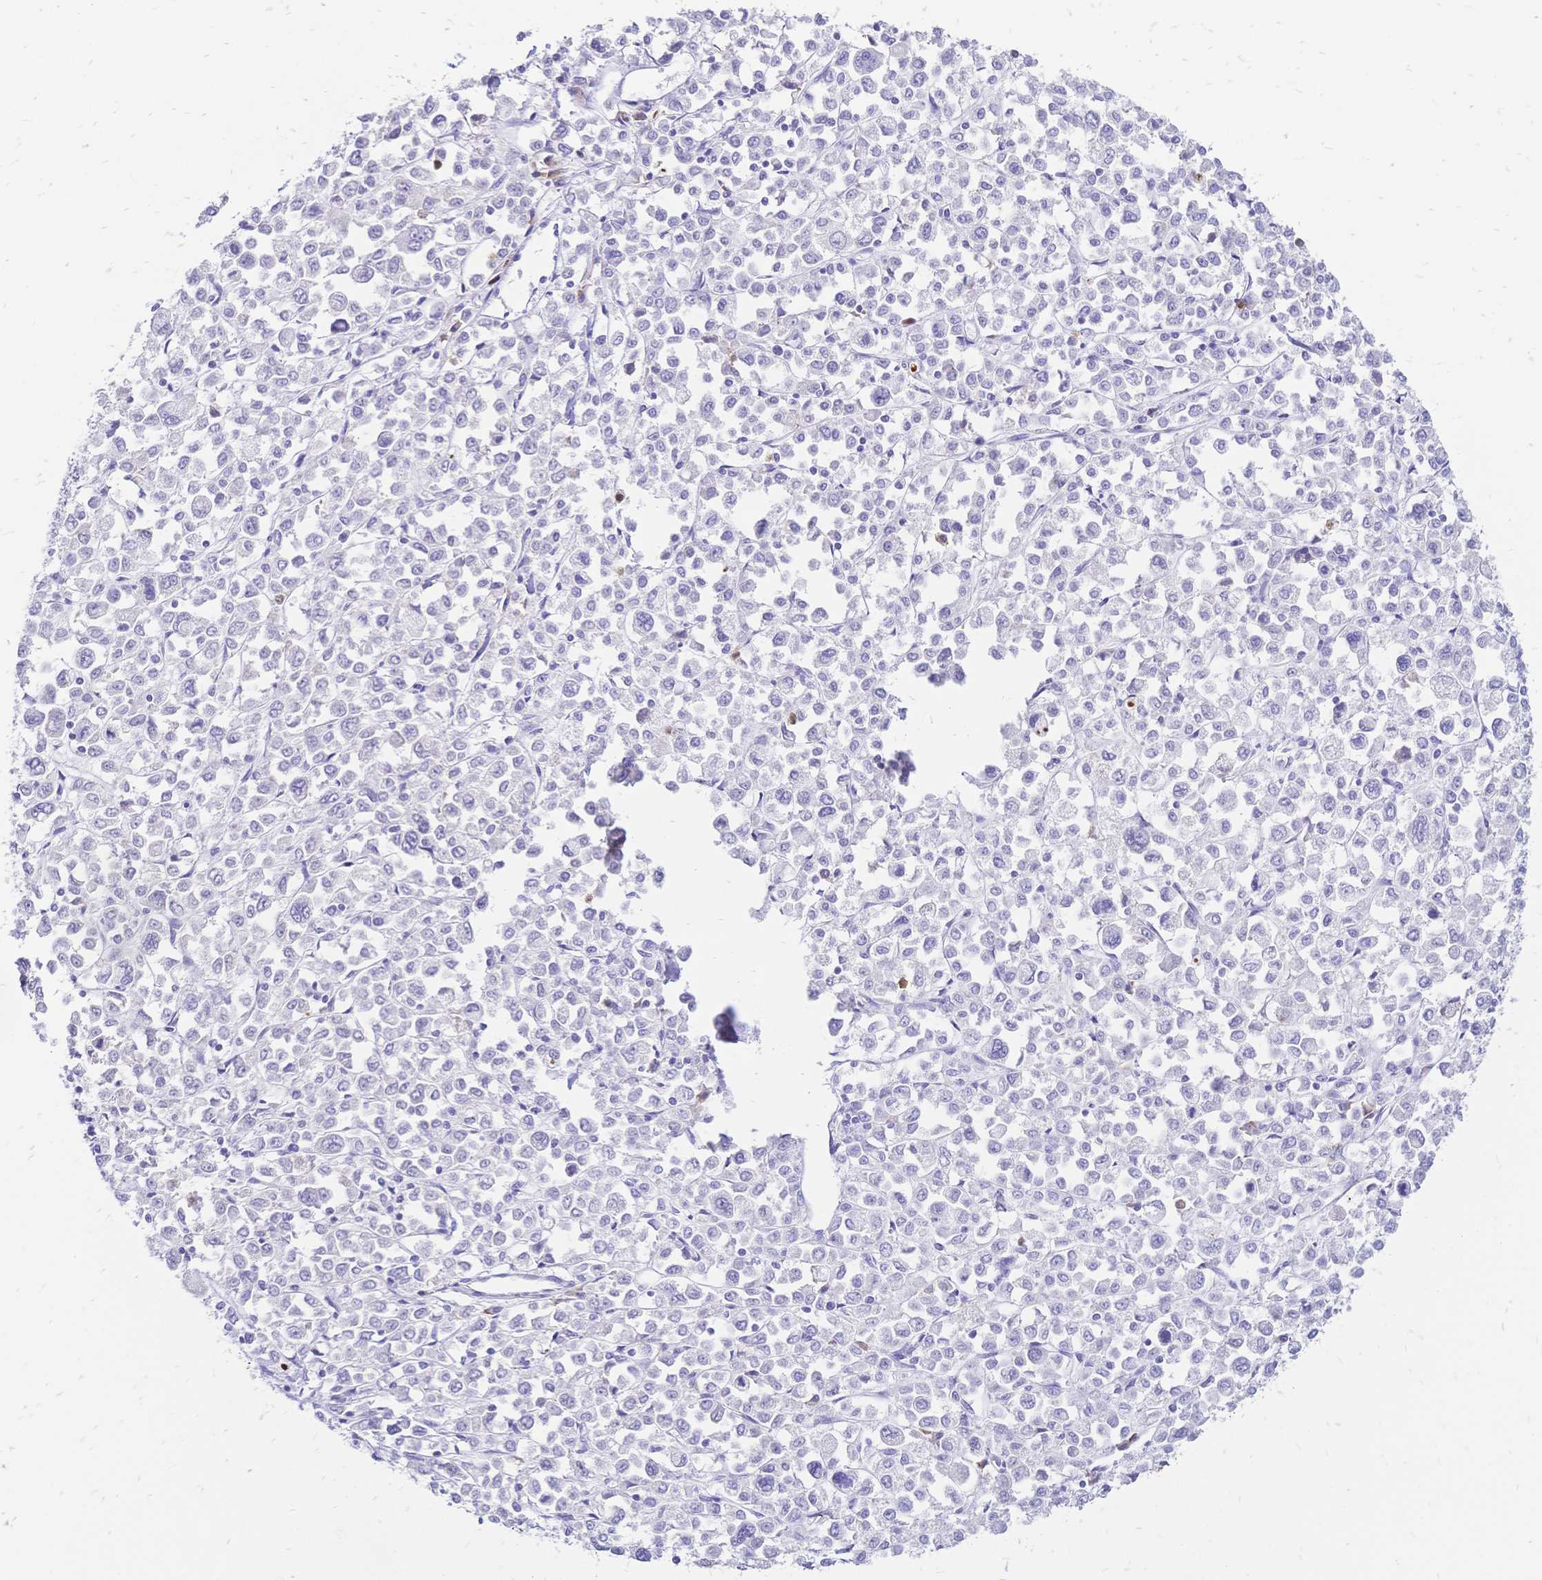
{"staining": {"intensity": "negative", "quantity": "none", "location": "none"}, "tissue": "stomach cancer", "cell_type": "Tumor cells", "image_type": "cancer", "snomed": [{"axis": "morphology", "description": "Adenocarcinoma, NOS"}, {"axis": "topography", "description": "Stomach, upper"}], "caption": "This is an immunohistochemistry histopathology image of human stomach adenocarcinoma. There is no expression in tumor cells.", "gene": "GRB7", "patient": {"sex": "male", "age": 70}}